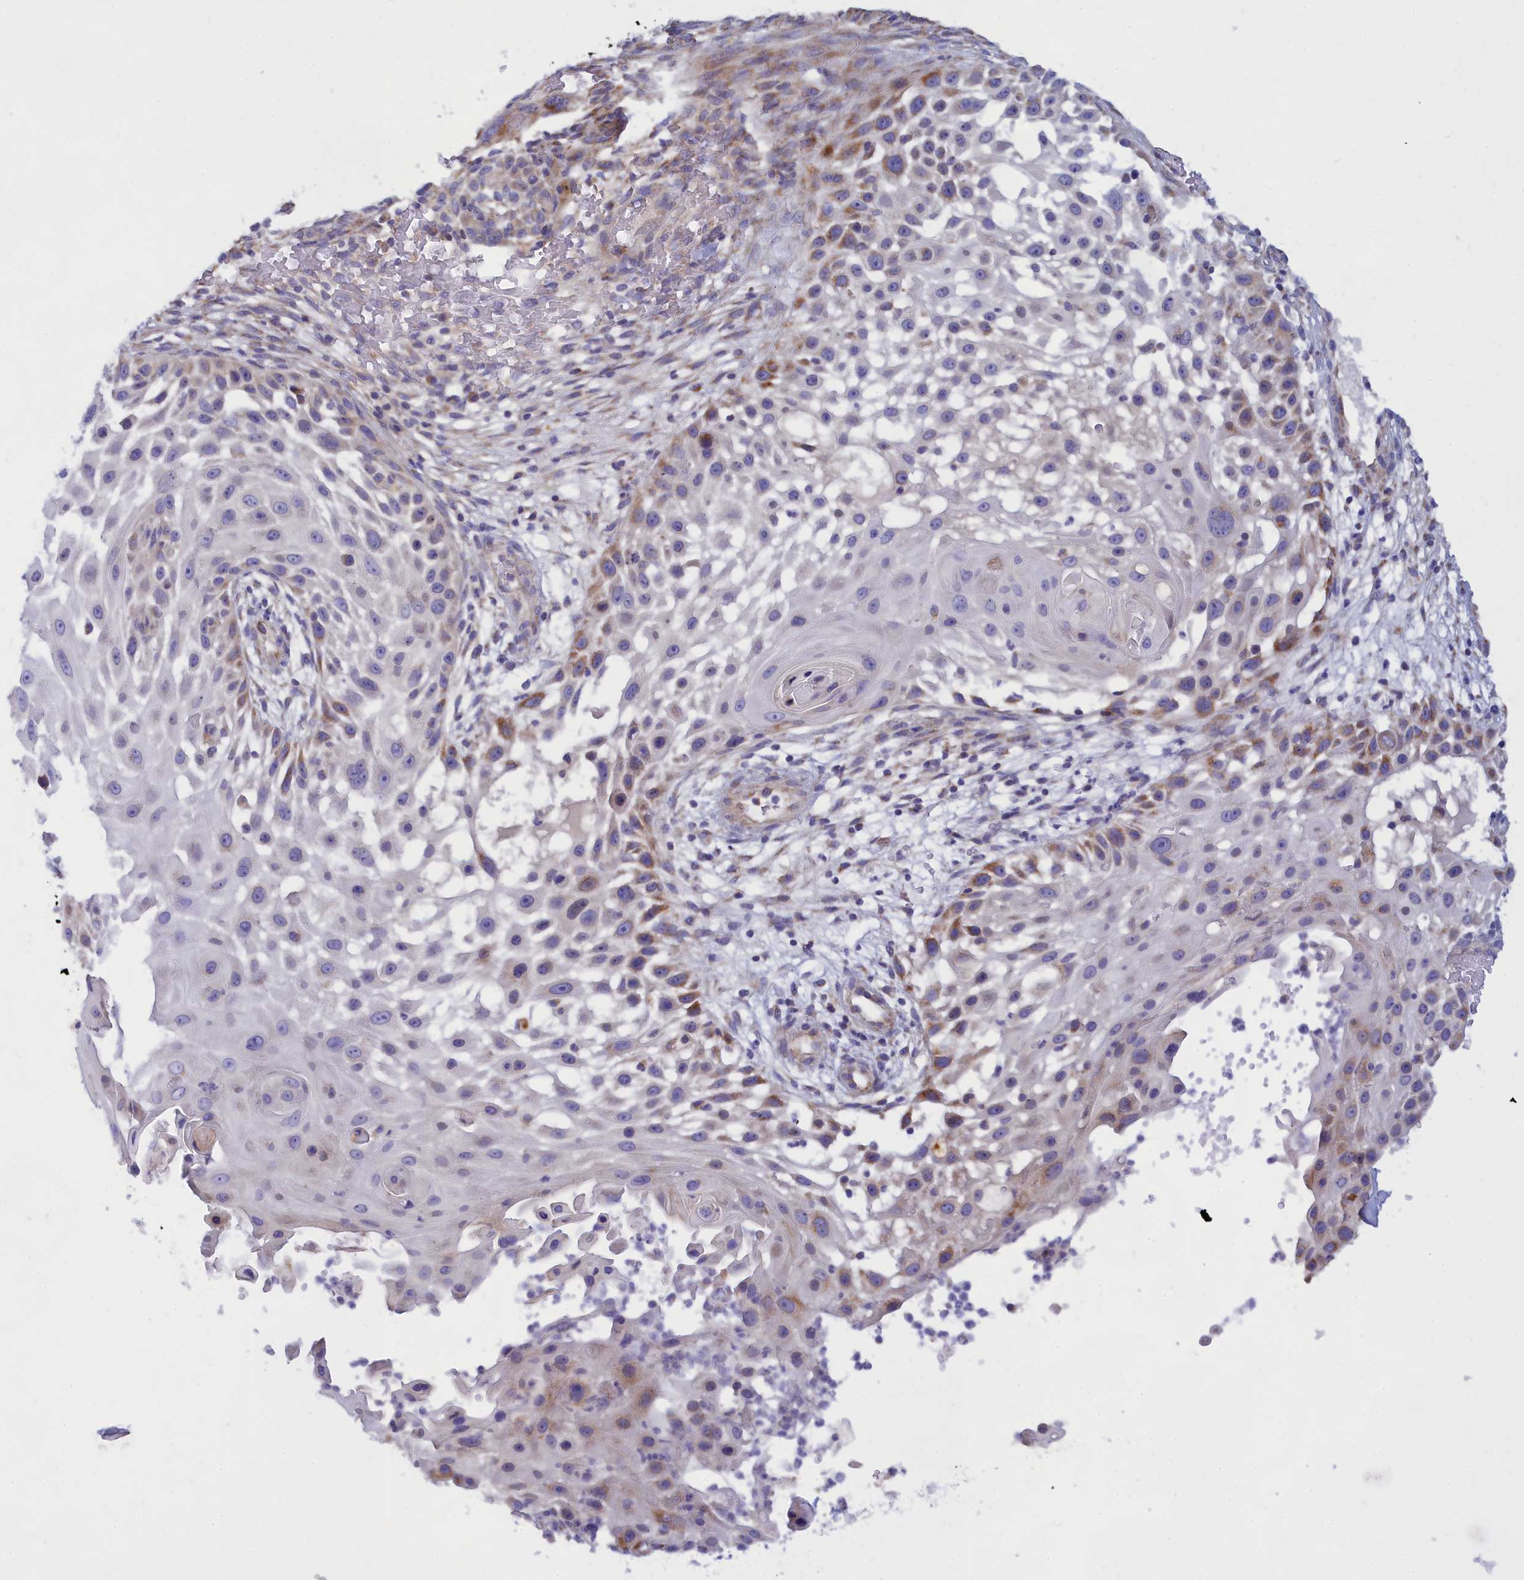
{"staining": {"intensity": "moderate", "quantity": "<25%", "location": "cytoplasmic/membranous"}, "tissue": "skin cancer", "cell_type": "Tumor cells", "image_type": "cancer", "snomed": [{"axis": "morphology", "description": "Squamous cell carcinoma, NOS"}, {"axis": "topography", "description": "Skin"}], "caption": "Protein analysis of skin squamous cell carcinoma tissue displays moderate cytoplasmic/membranous positivity in approximately <25% of tumor cells.", "gene": "TMEM30B", "patient": {"sex": "female", "age": 44}}